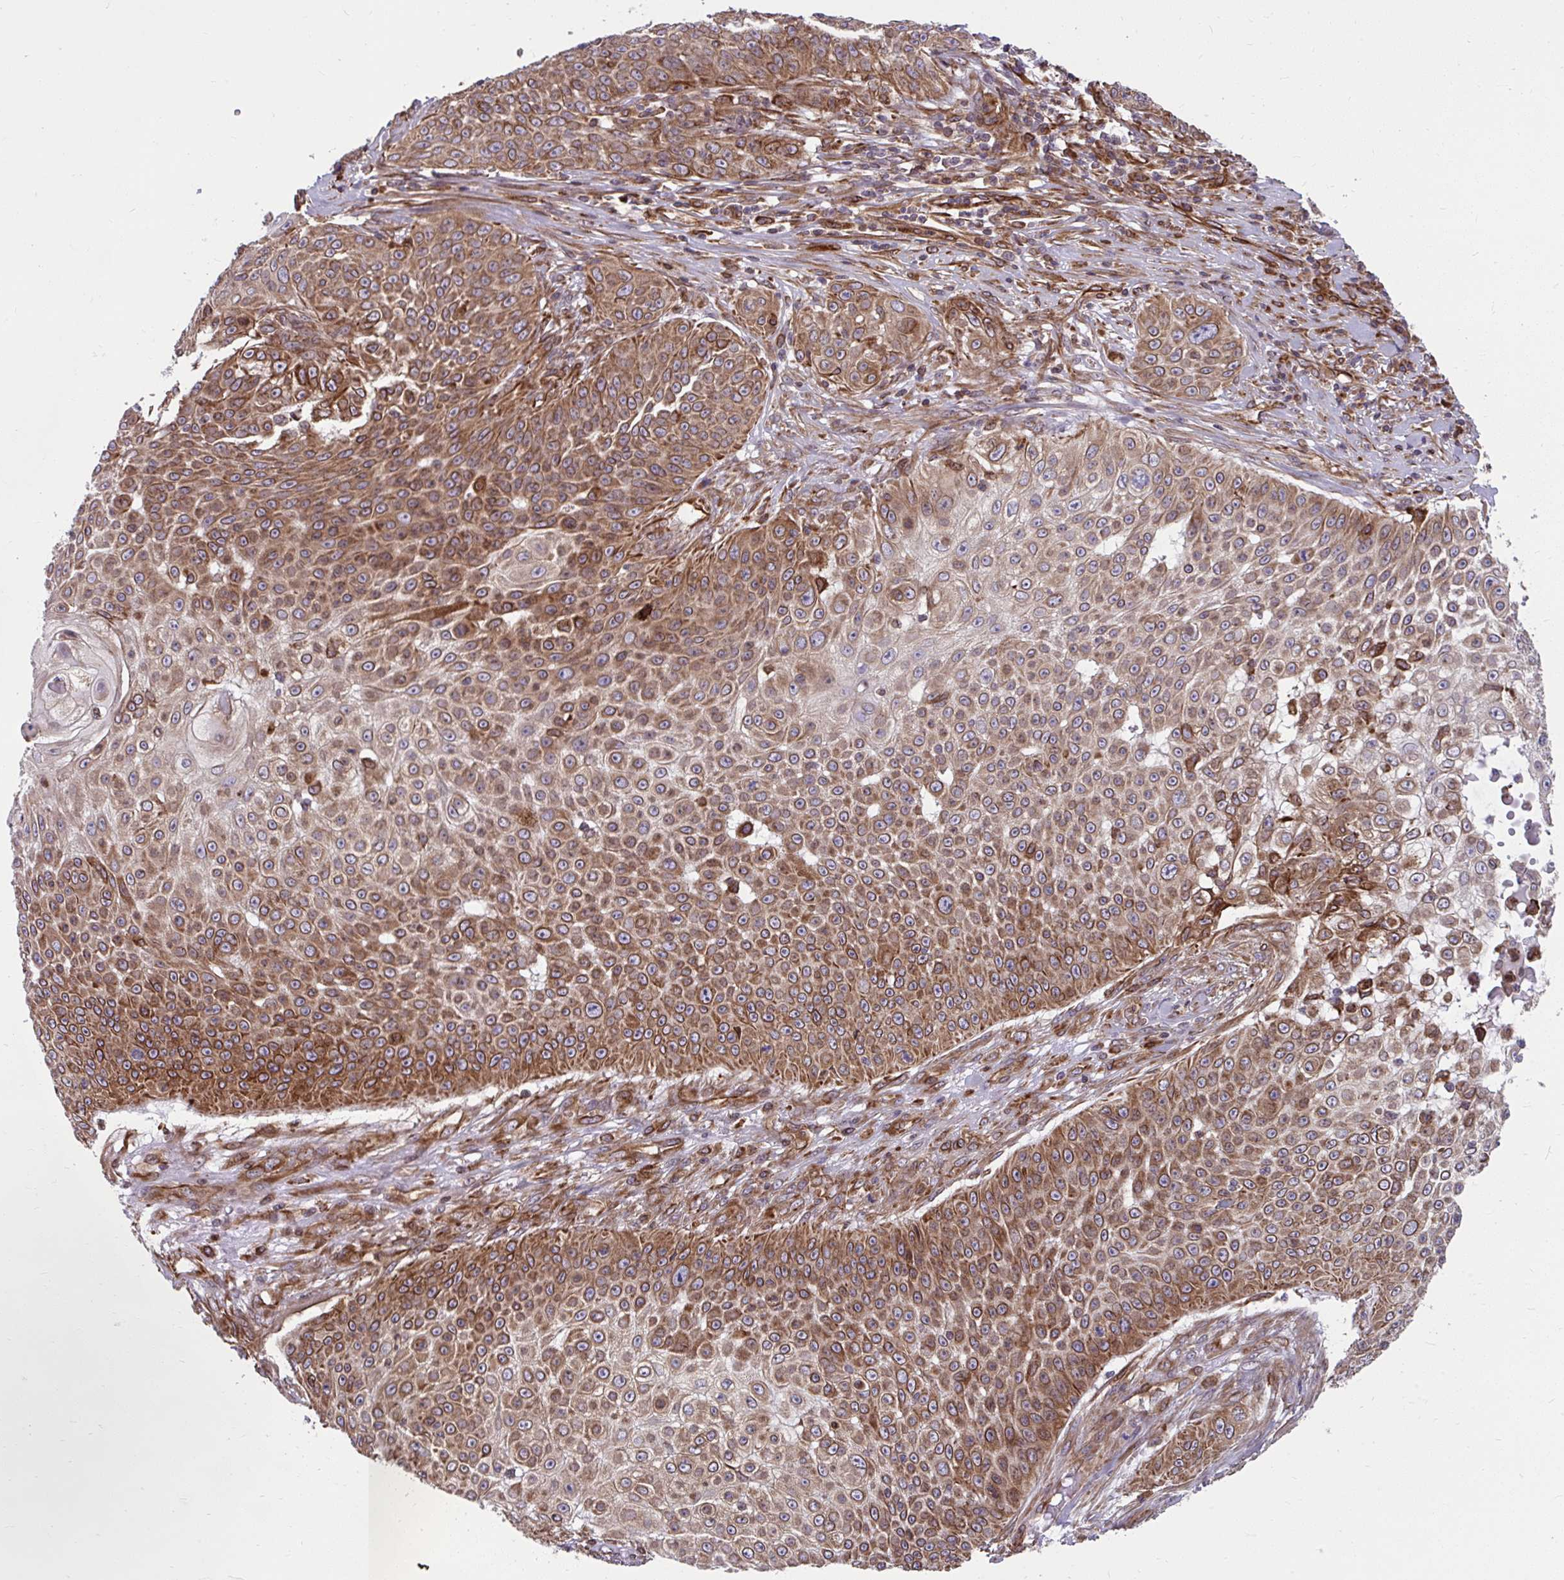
{"staining": {"intensity": "moderate", "quantity": ">75%", "location": "cytoplasmic/membranous"}, "tissue": "skin cancer", "cell_type": "Tumor cells", "image_type": "cancer", "snomed": [{"axis": "morphology", "description": "Squamous cell carcinoma, NOS"}, {"axis": "topography", "description": "Skin"}], "caption": "Protein expression analysis of human skin cancer (squamous cell carcinoma) reveals moderate cytoplasmic/membranous expression in about >75% of tumor cells.", "gene": "STIM2", "patient": {"sex": "male", "age": 24}}